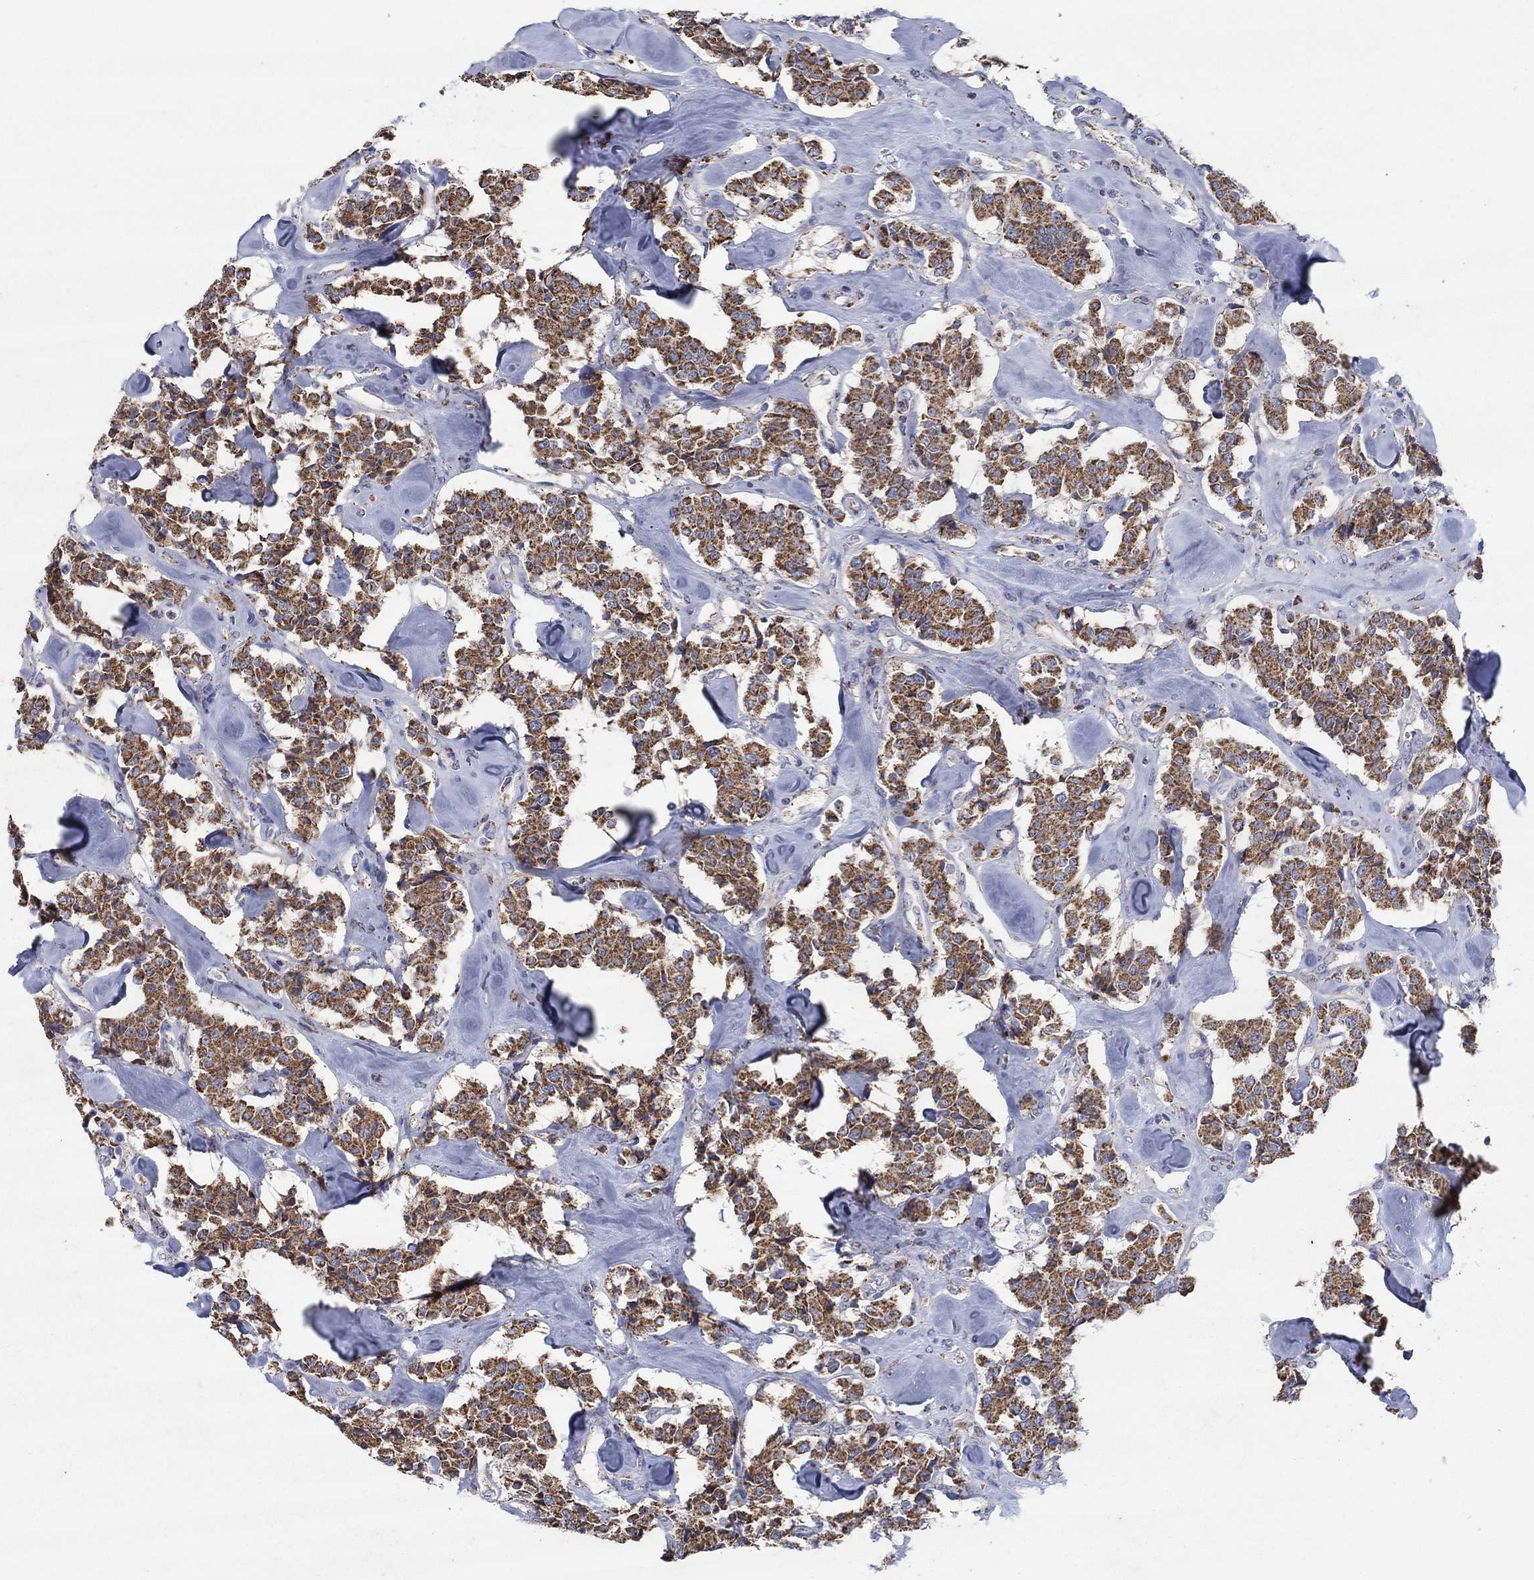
{"staining": {"intensity": "strong", "quantity": ">75%", "location": "cytoplasmic/membranous"}, "tissue": "carcinoid", "cell_type": "Tumor cells", "image_type": "cancer", "snomed": [{"axis": "morphology", "description": "Carcinoid, malignant, NOS"}, {"axis": "topography", "description": "Pancreas"}], "caption": "Brown immunohistochemical staining in human malignant carcinoid displays strong cytoplasmic/membranous expression in about >75% of tumor cells.", "gene": "C9orf85", "patient": {"sex": "male", "age": 41}}